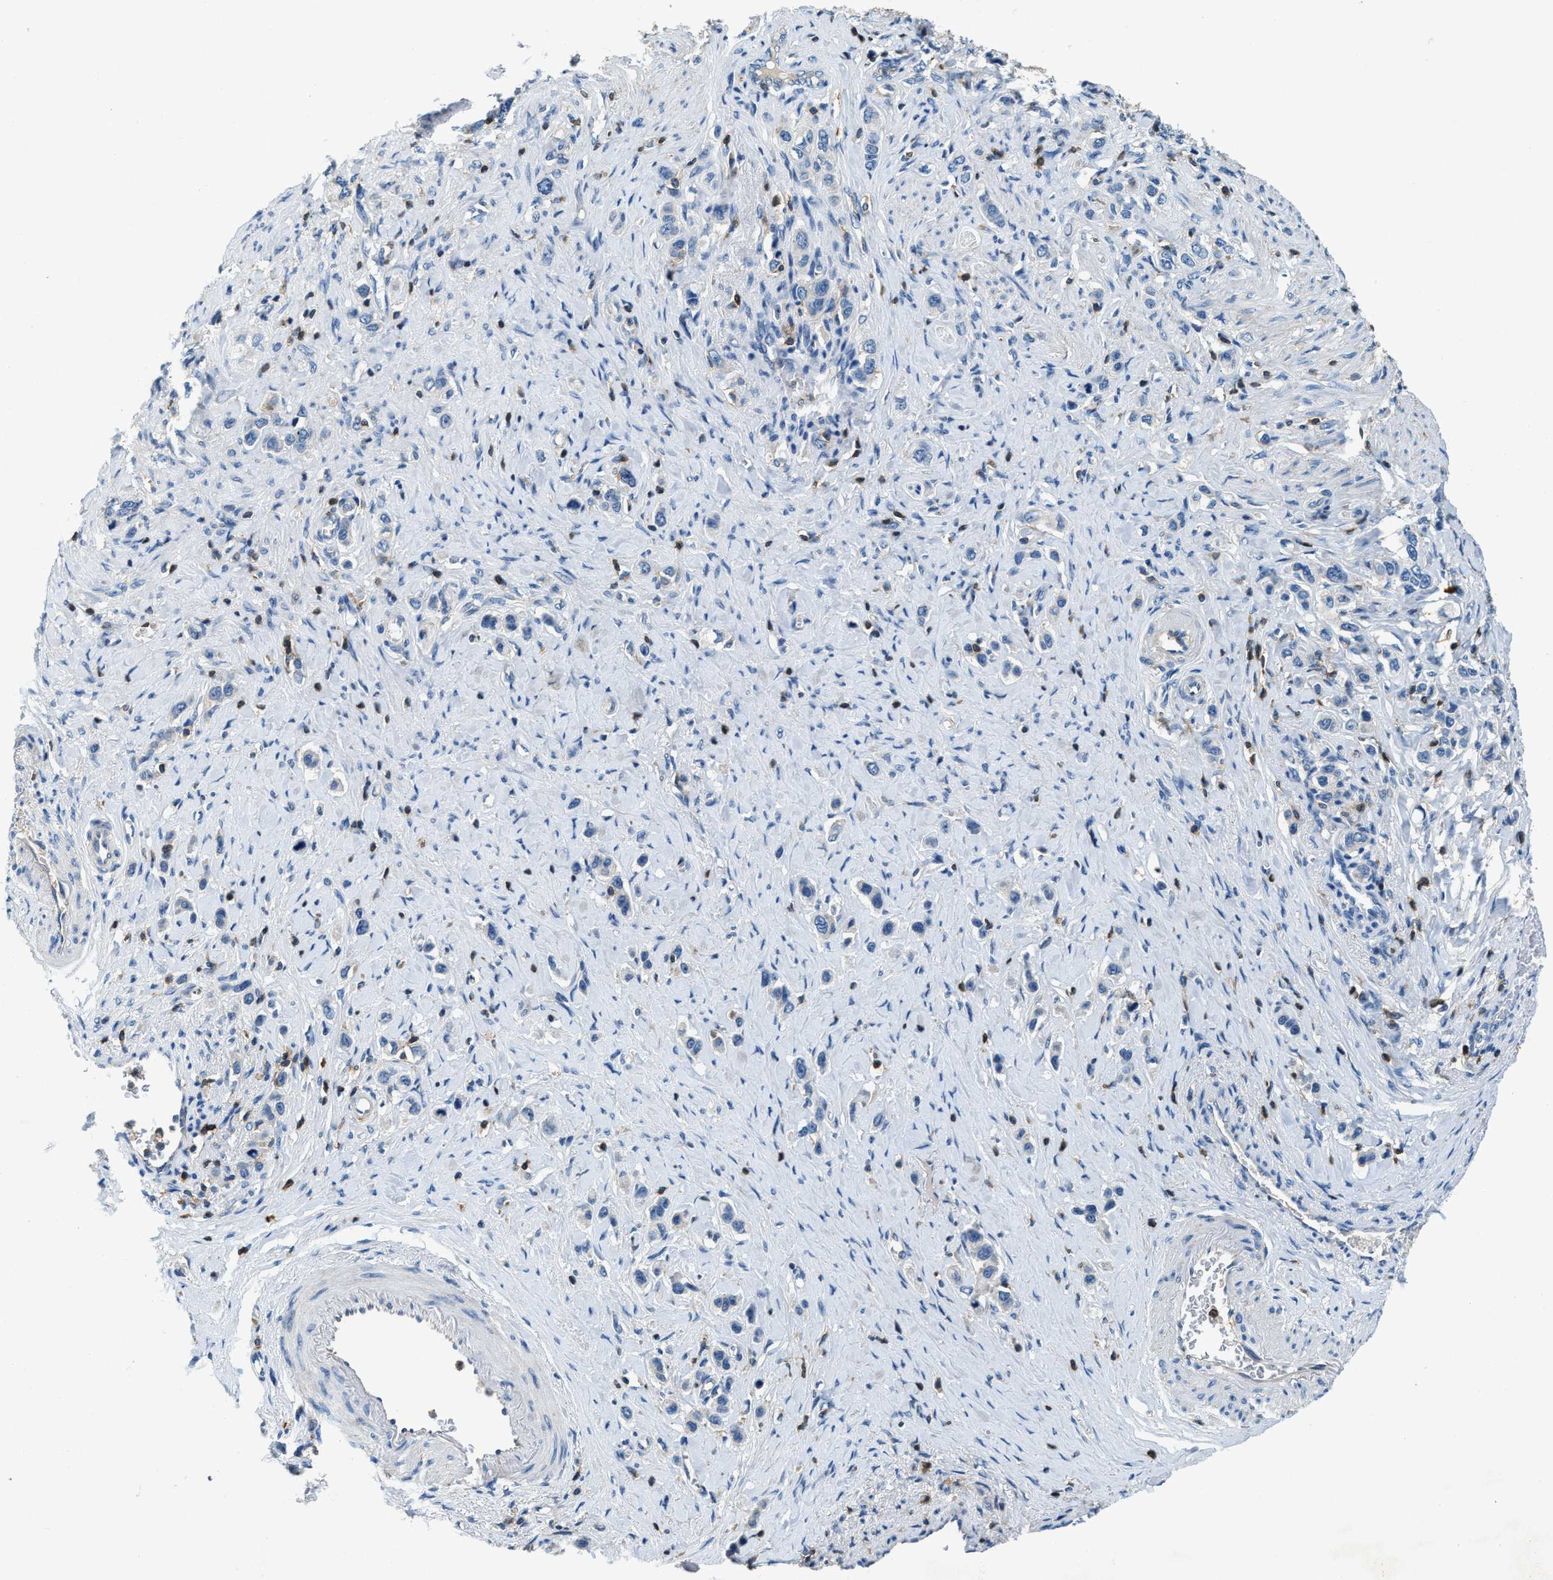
{"staining": {"intensity": "negative", "quantity": "none", "location": "none"}, "tissue": "stomach cancer", "cell_type": "Tumor cells", "image_type": "cancer", "snomed": [{"axis": "morphology", "description": "Adenocarcinoma, NOS"}, {"axis": "topography", "description": "Stomach"}], "caption": "Immunohistochemistry (IHC) histopathology image of neoplastic tissue: stomach adenocarcinoma stained with DAB exhibits no significant protein expression in tumor cells. Brightfield microscopy of IHC stained with DAB (brown) and hematoxylin (blue), captured at high magnification.", "gene": "MYO1G", "patient": {"sex": "female", "age": 65}}